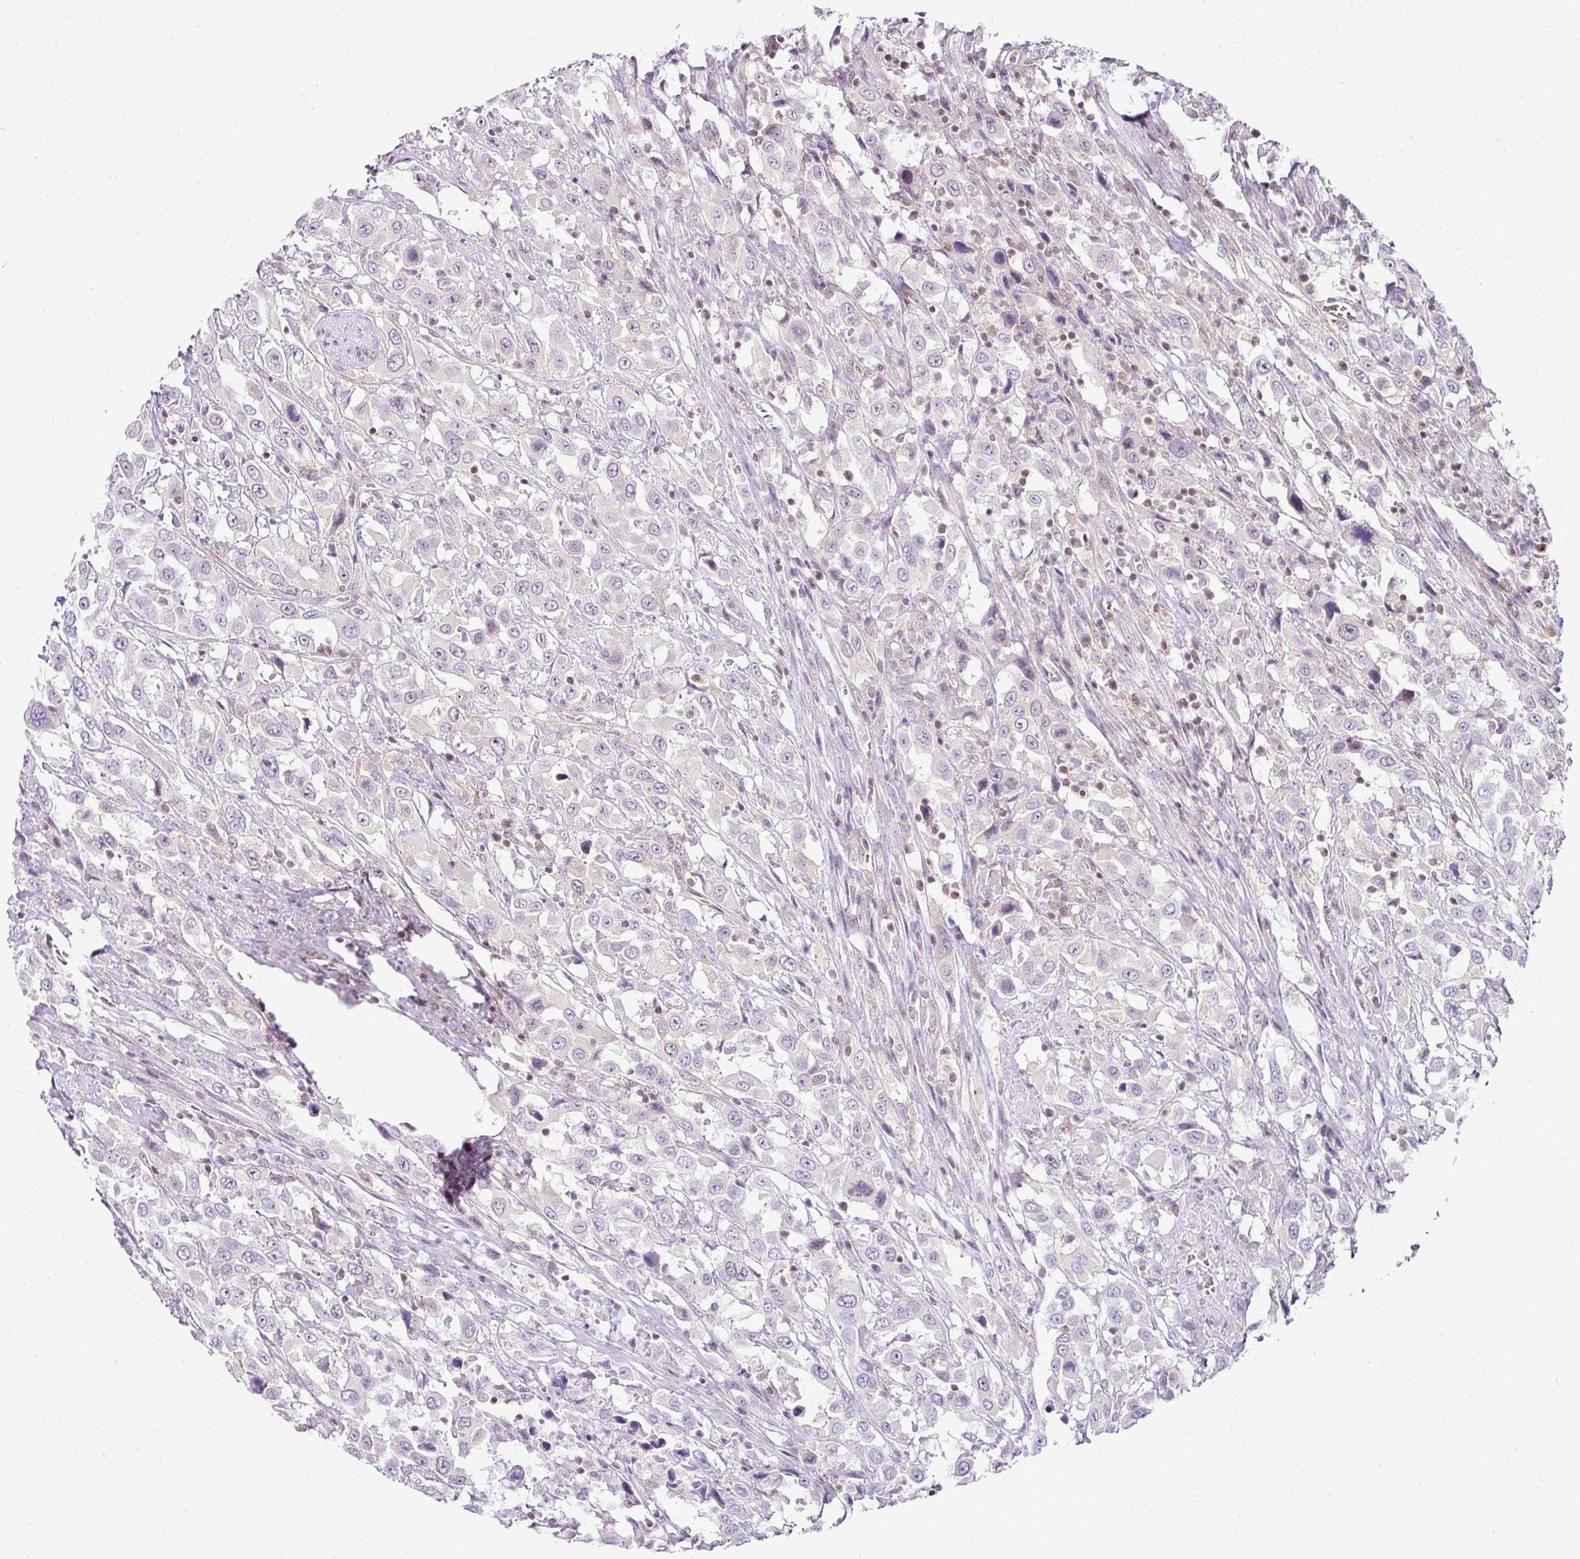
{"staining": {"intensity": "negative", "quantity": "none", "location": "none"}, "tissue": "urothelial cancer", "cell_type": "Tumor cells", "image_type": "cancer", "snomed": [{"axis": "morphology", "description": "Urothelial carcinoma, High grade"}, {"axis": "topography", "description": "Urinary bladder"}], "caption": "Immunohistochemistry photomicrograph of urothelial cancer stained for a protein (brown), which reveals no expression in tumor cells.", "gene": "FAM32A", "patient": {"sex": "male", "age": 61}}